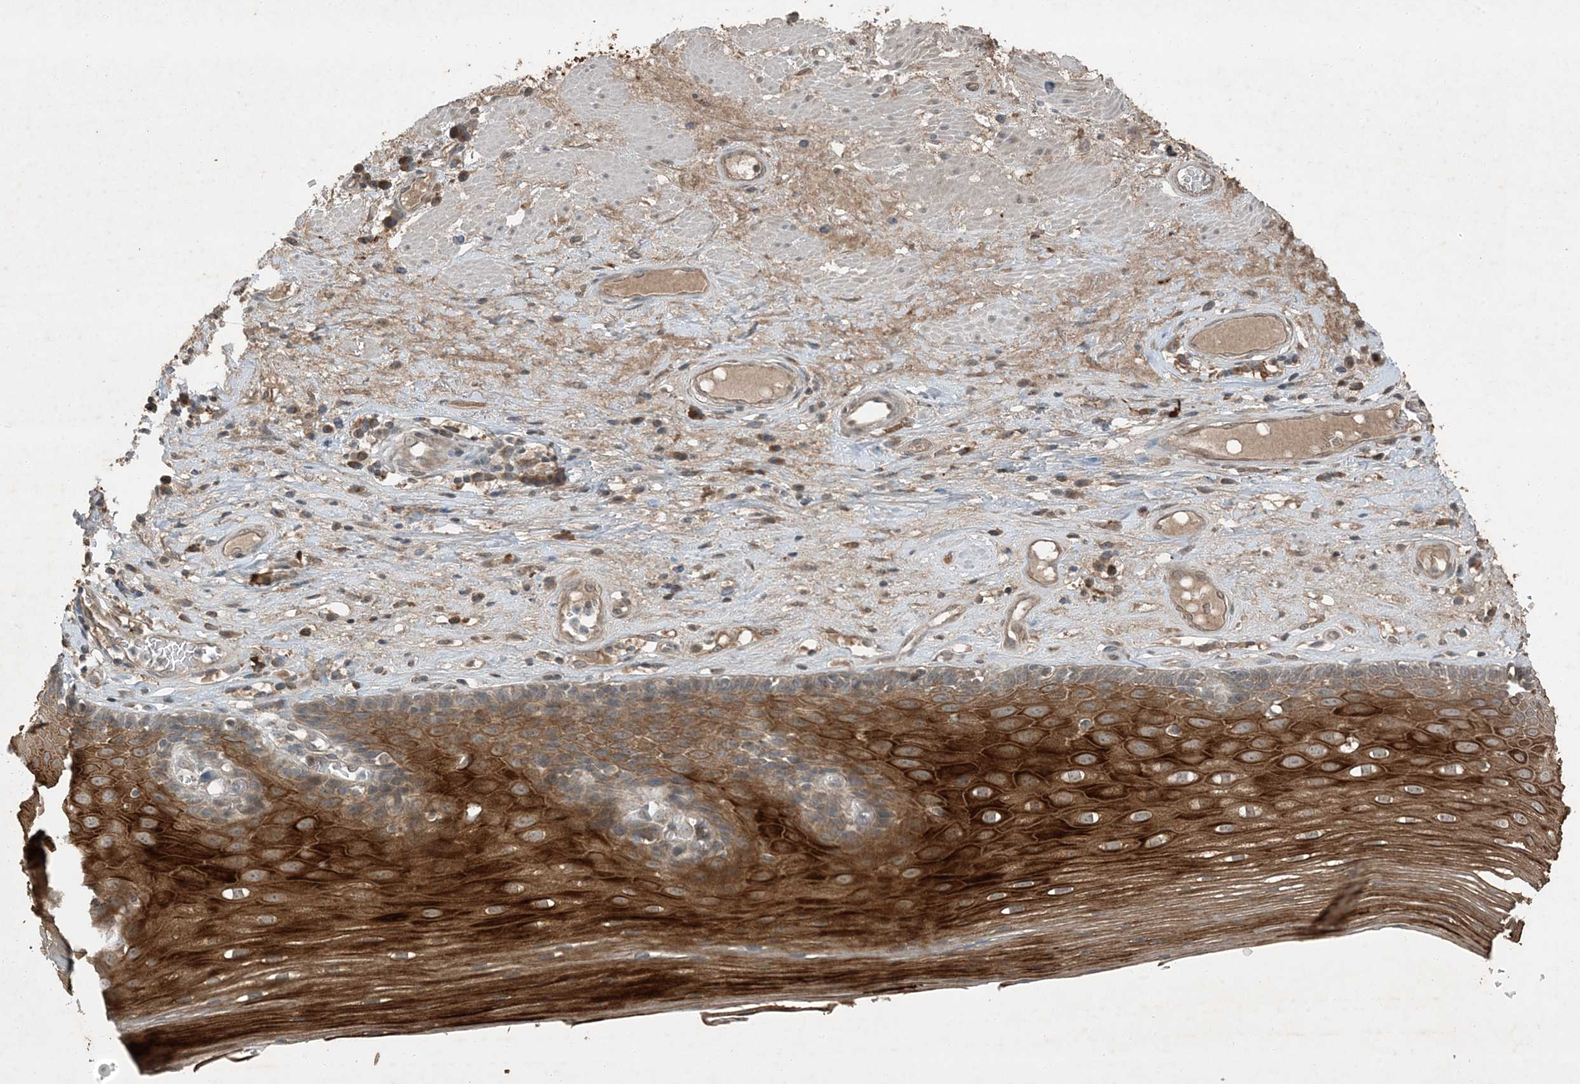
{"staining": {"intensity": "strong", "quantity": ">75%", "location": "cytoplasmic/membranous"}, "tissue": "esophagus", "cell_type": "Squamous epithelial cells", "image_type": "normal", "snomed": [{"axis": "morphology", "description": "Normal tissue, NOS"}, {"axis": "topography", "description": "Esophagus"}], "caption": "Protein expression analysis of normal human esophagus reveals strong cytoplasmic/membranous staining in approximately >75% of squamous epithelial cells. Using DAB (3,3'-diaminobenzidine) (brown) and hematoxylin (blue) stains, captured at high magnification using brightfield microscopy.", "gene": "MDN1", "patient": {"sex": "male", "age": 62}}